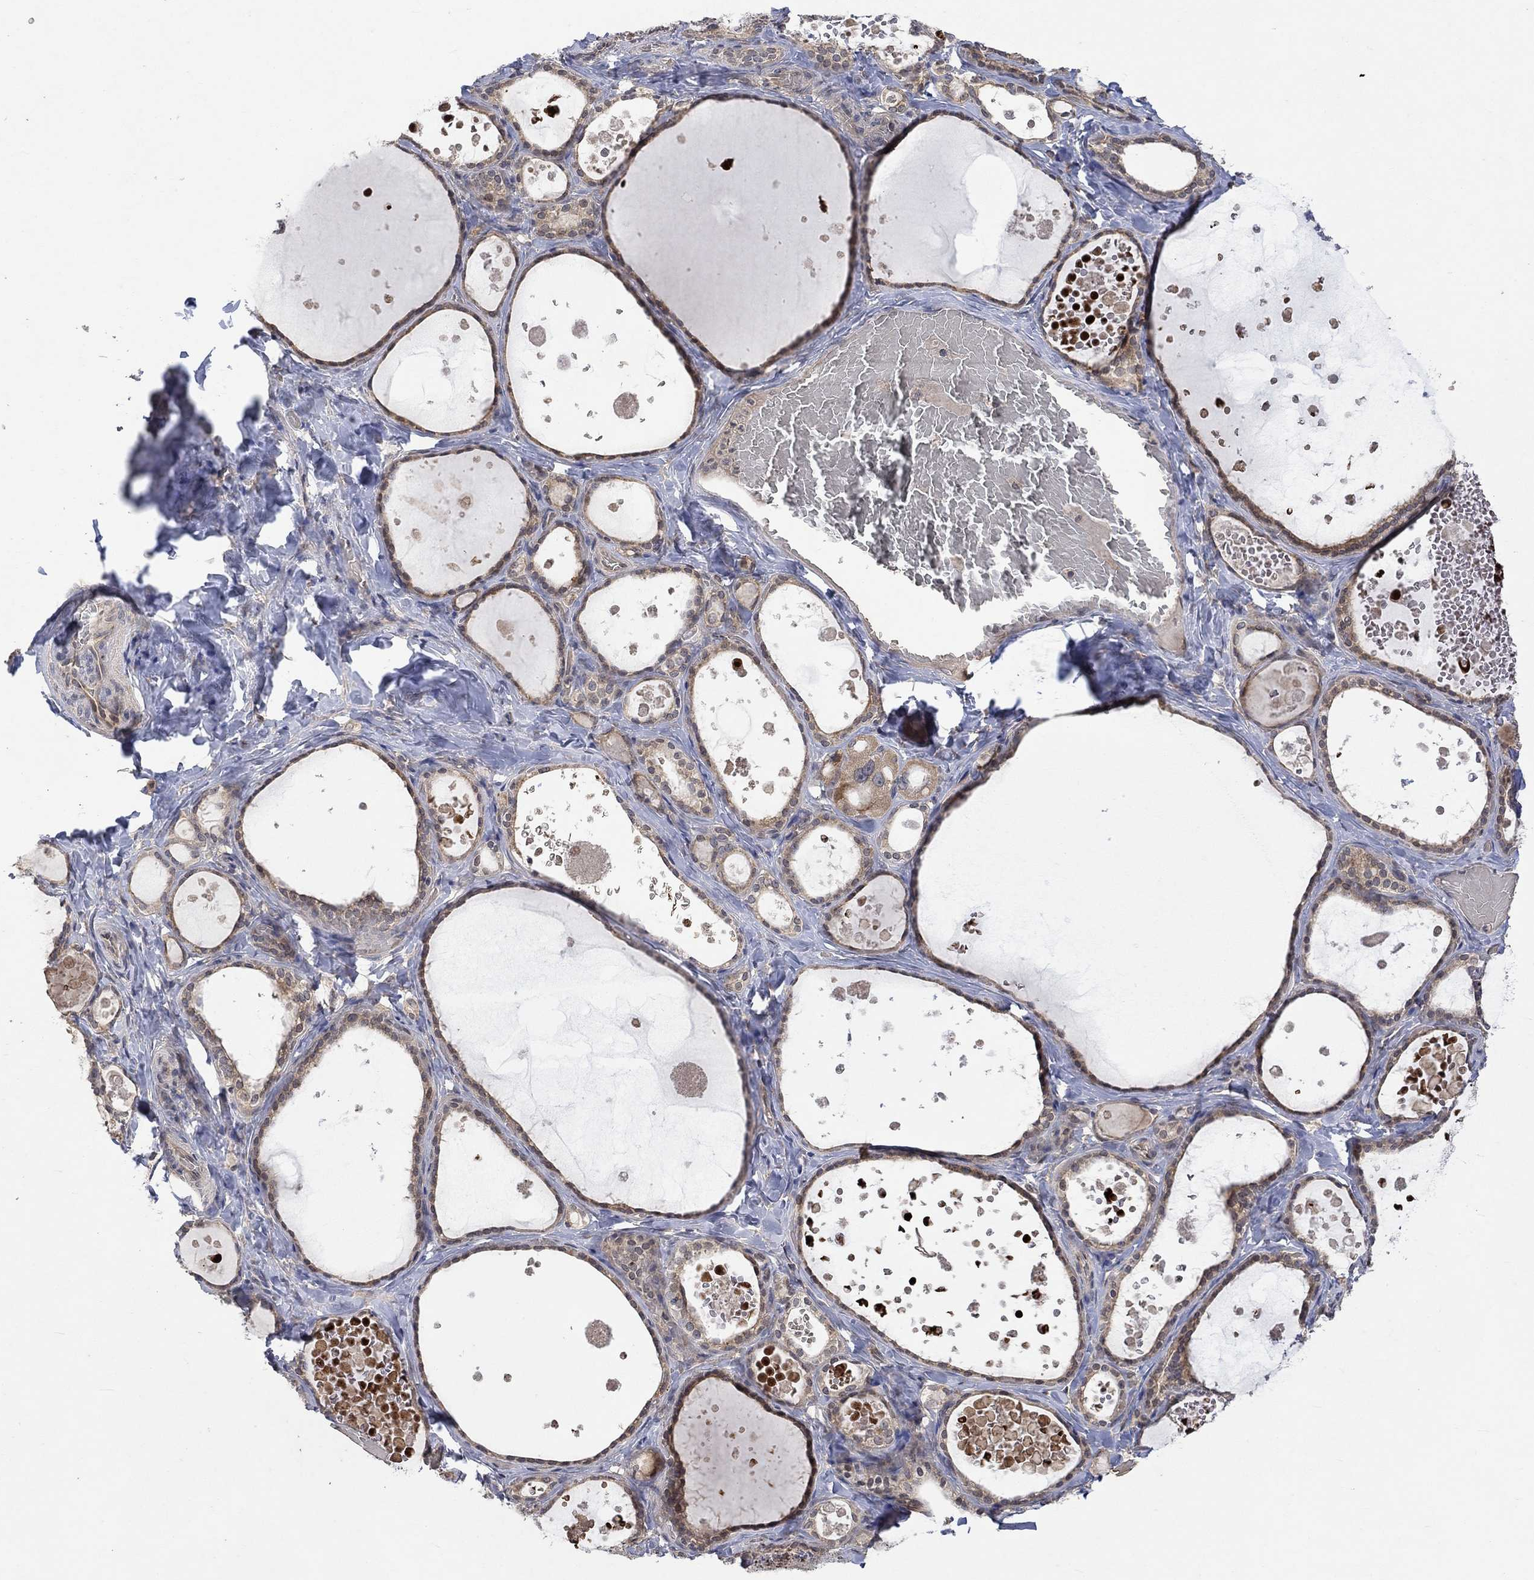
{"staining": {"intensity": "moderate", "quantity": "25%-75%", "location": "cytoplasmic/membranous"}, "tissue": "thyroid gland", "cell_type": "Glandular cells", "image_type": "normal", "snomed": [{"axis": "morphology", "description": "Normal tissue, NOS"}, {"axis": "topography", "description": "Thyroid gland"}], "caption": "Protein analysis of normal thyroid gland demonstrates moderate cytoplasmic/membranous positivity in approximately 25%-75% of glandular cells.", "gene": "GRIN2D", "patient": {"sex": "female", "age": 56}}